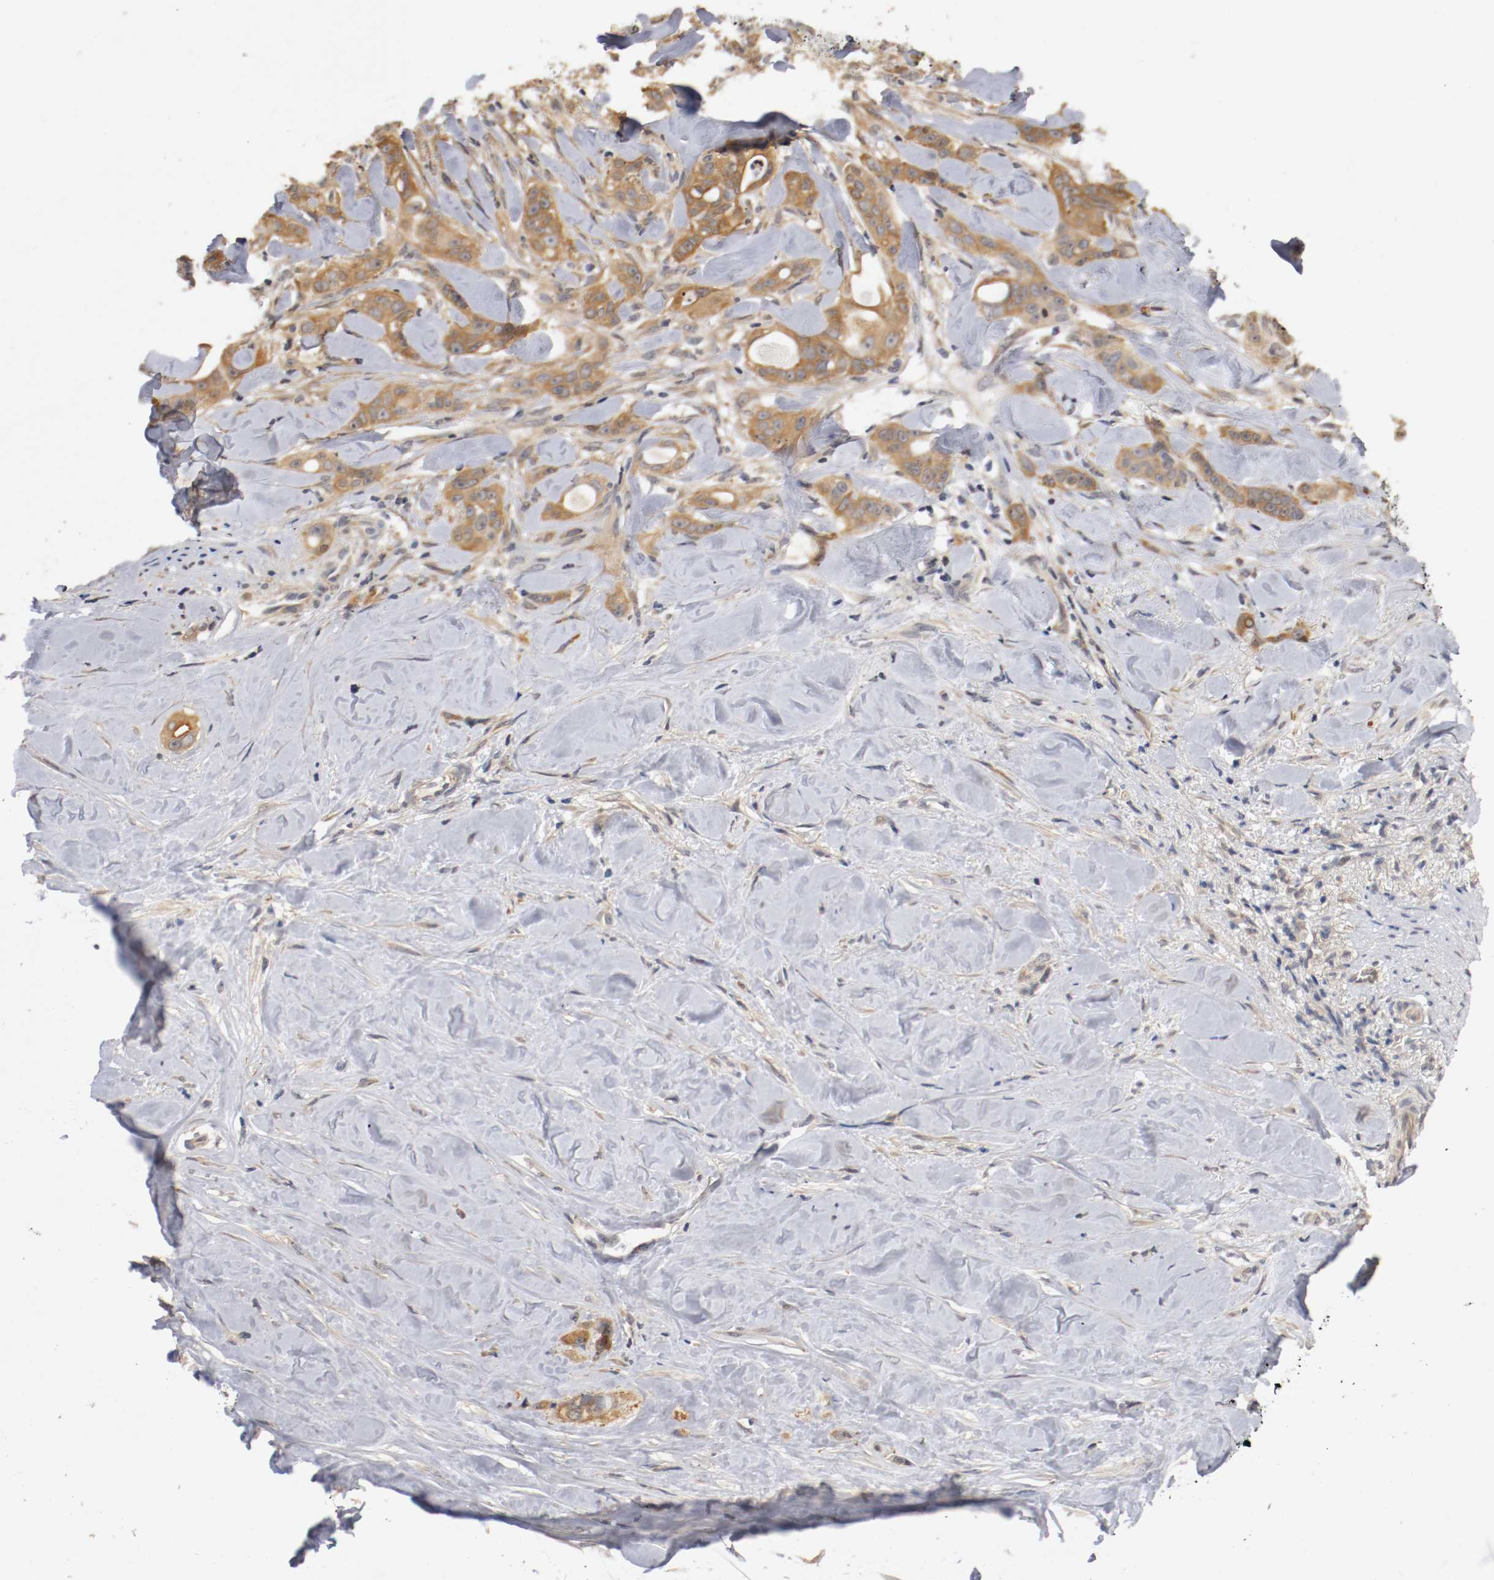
{"staining": {"intensity": "moderate", "quantity": ">75%", "location": "cytoplasmic/membranous"}, "tissue": "liver cancer", "cell_type": "Tumor cells", "image_type": "cancer", "snomed": [{"axis": "morphology", "description": "Cholangiocarcinoma"}, {"axis": "topography", "description": "Liver"}], "caption": "Protein staining of liver cancer tissue displays moderate cytoplasmic/membranous positivity in about >75% of tumor cells. Immunohistochemistry stains the protein of interest in brown and the nuclei are stained blue.", "gene": "RBM23", "patient": {"sex": "female", "age": 67}}